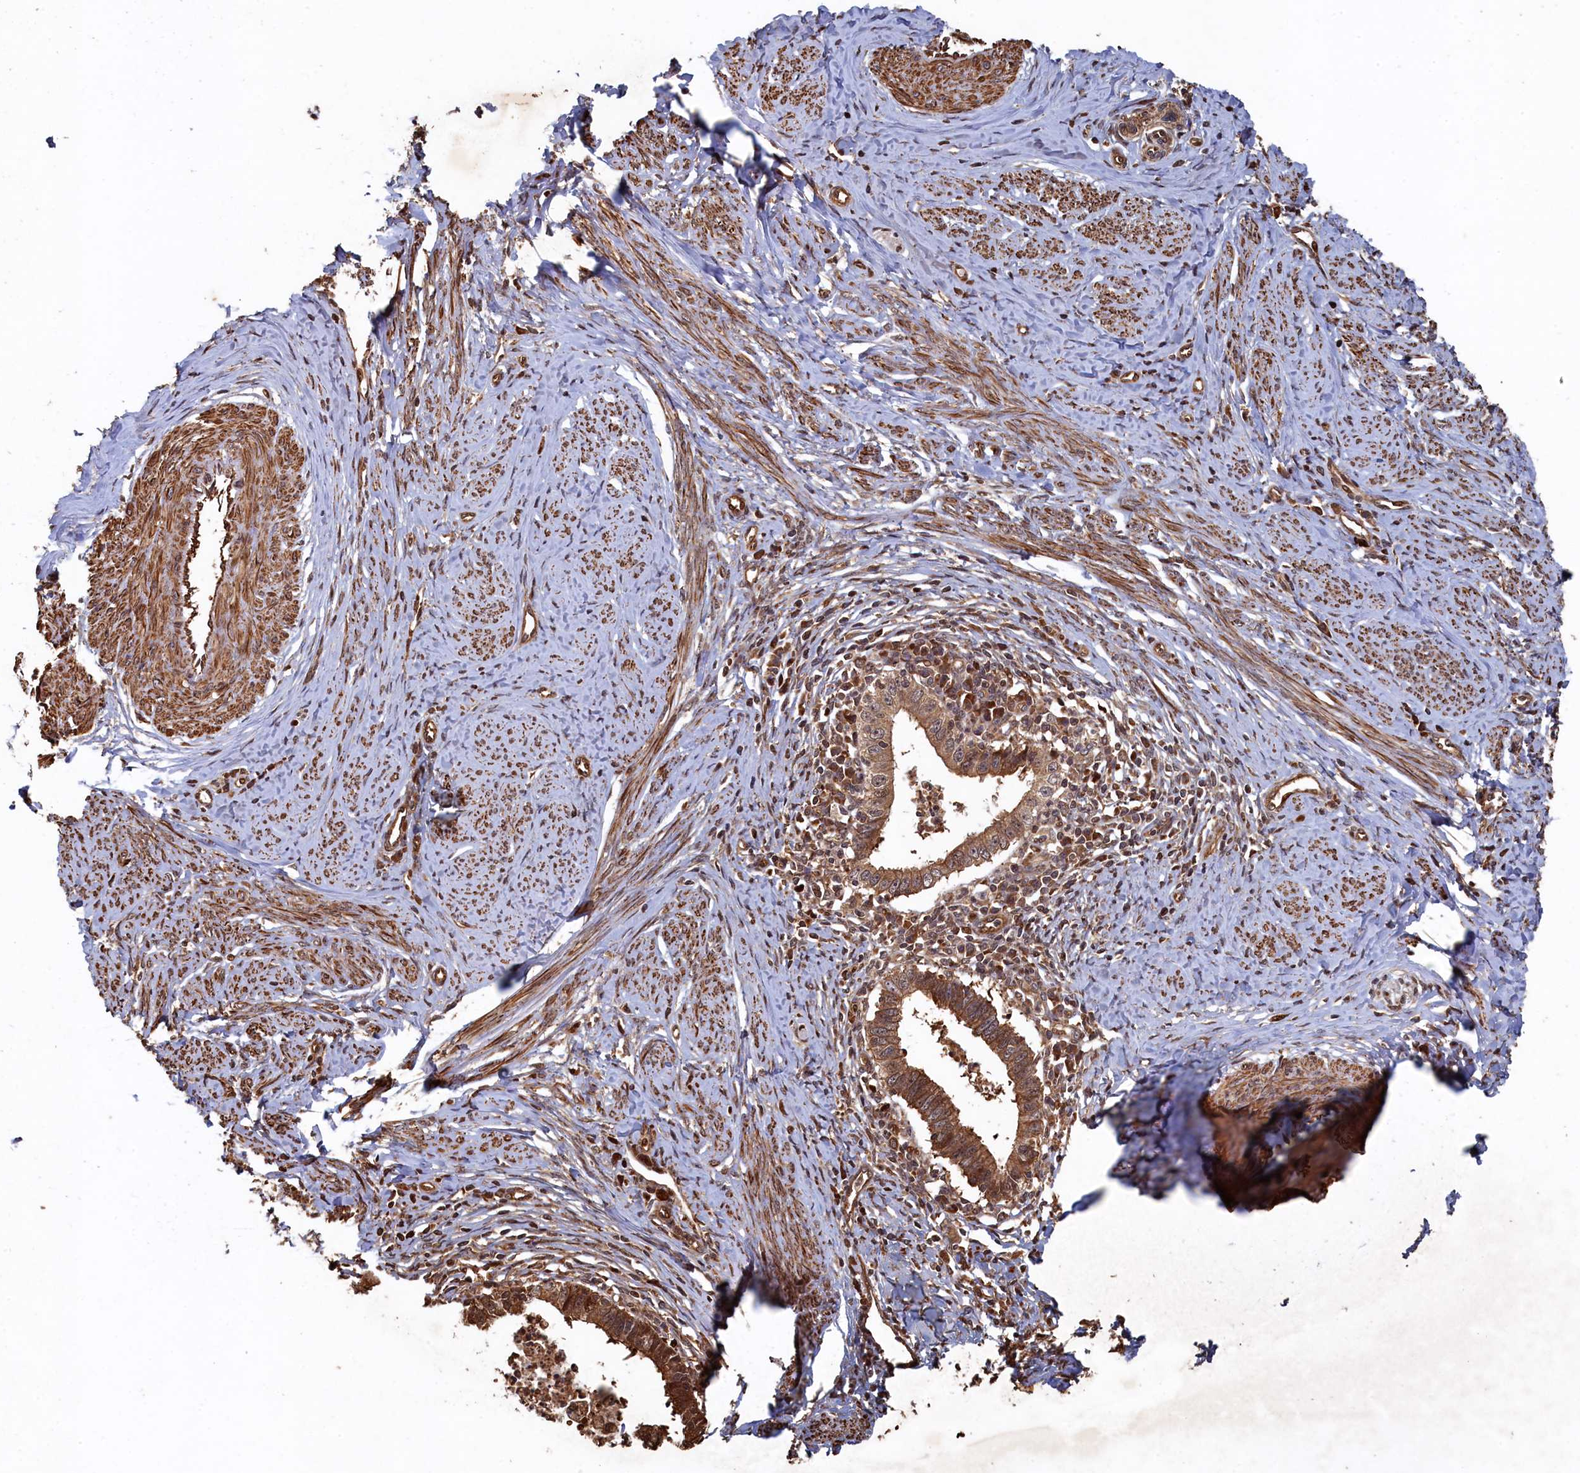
{"staining": {"intensity": "moderate", "quantity": ">75%", "location": "cytoplasmic/membranous"}, "tissue": "cervical cancer", "cell_type": "Tumor cells", "image_type": "cancer", "snomed": [{"axis": "morphology", "description": "Adenocarcinoma, NOS"}, {"axis": "topography", "description": "Cervix"}], "caption": "There is medium levels of moderate cytoplasmic/membranous staining in tumor cells of adenocarcinoma (cervical), as demonstrated by immunohistochemical staining (brown color).", "gene": "PIGN", "patient": {"sex": "female", "age": 36}}